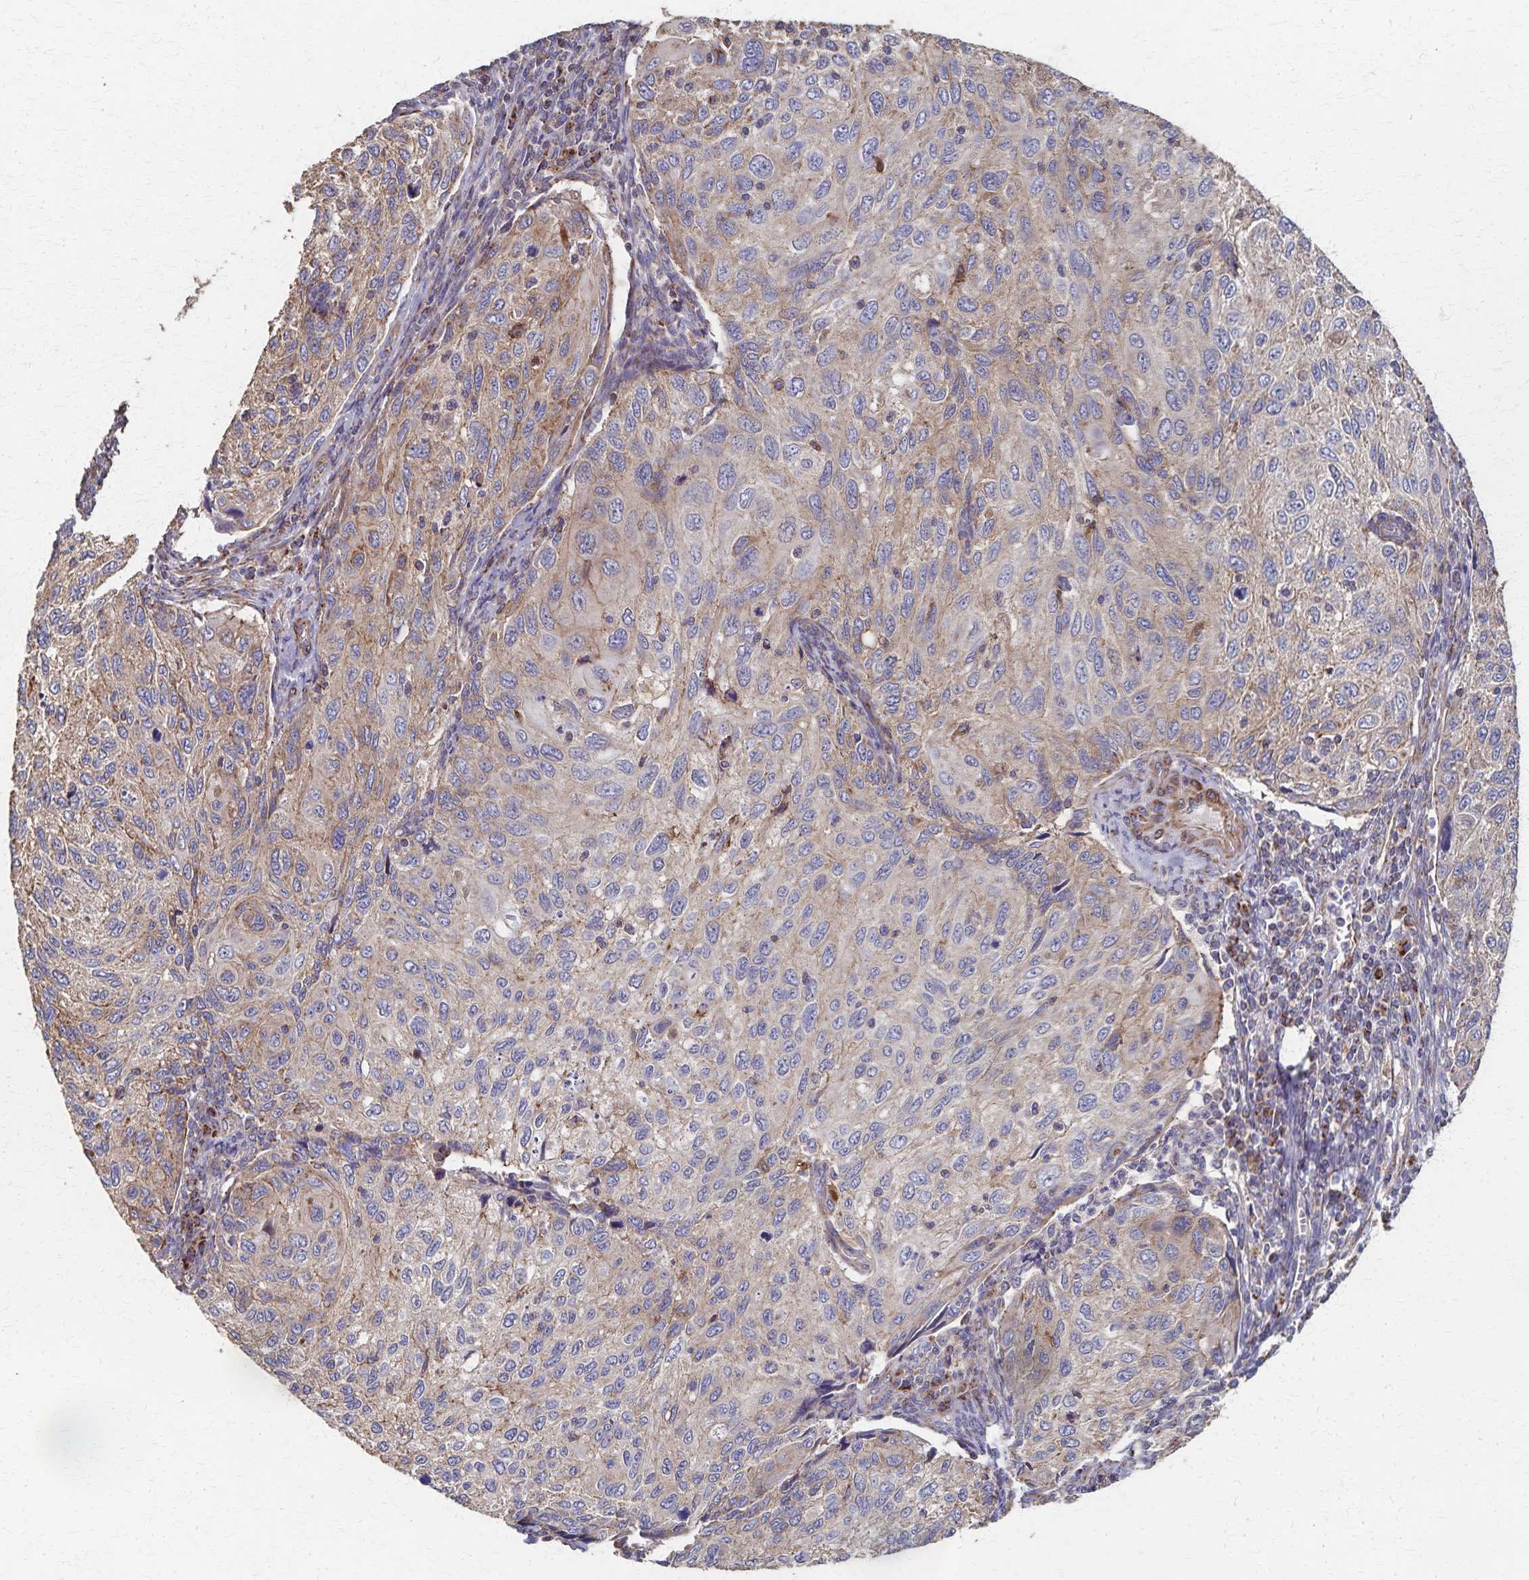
{"staining": {"intensity": "weak", "quantity": "25%-75%", "location": "cytoplasmic/membranous"}, "tissue": "cervical cancer", "cell_type": "Tumor cells", "image_type": "cancer", "snomed": [{"axis": "morphology", "description": "Squamous cell carcinoma, NOS"}, {"axis": "topography", "description": "Cervix"}], "caption": "Immunohistochemistry image of neoplastic tissue: cervical squamous cell carcinoma stained using IHC shows low levels of weak protein expression localized specifically in the cytoplasmic/membranous of tumor cells, appearing as a cytoplasmic/membranous brown color.", "gene": "PGAP2", "patient": {"sex": "female", "age": 70}}